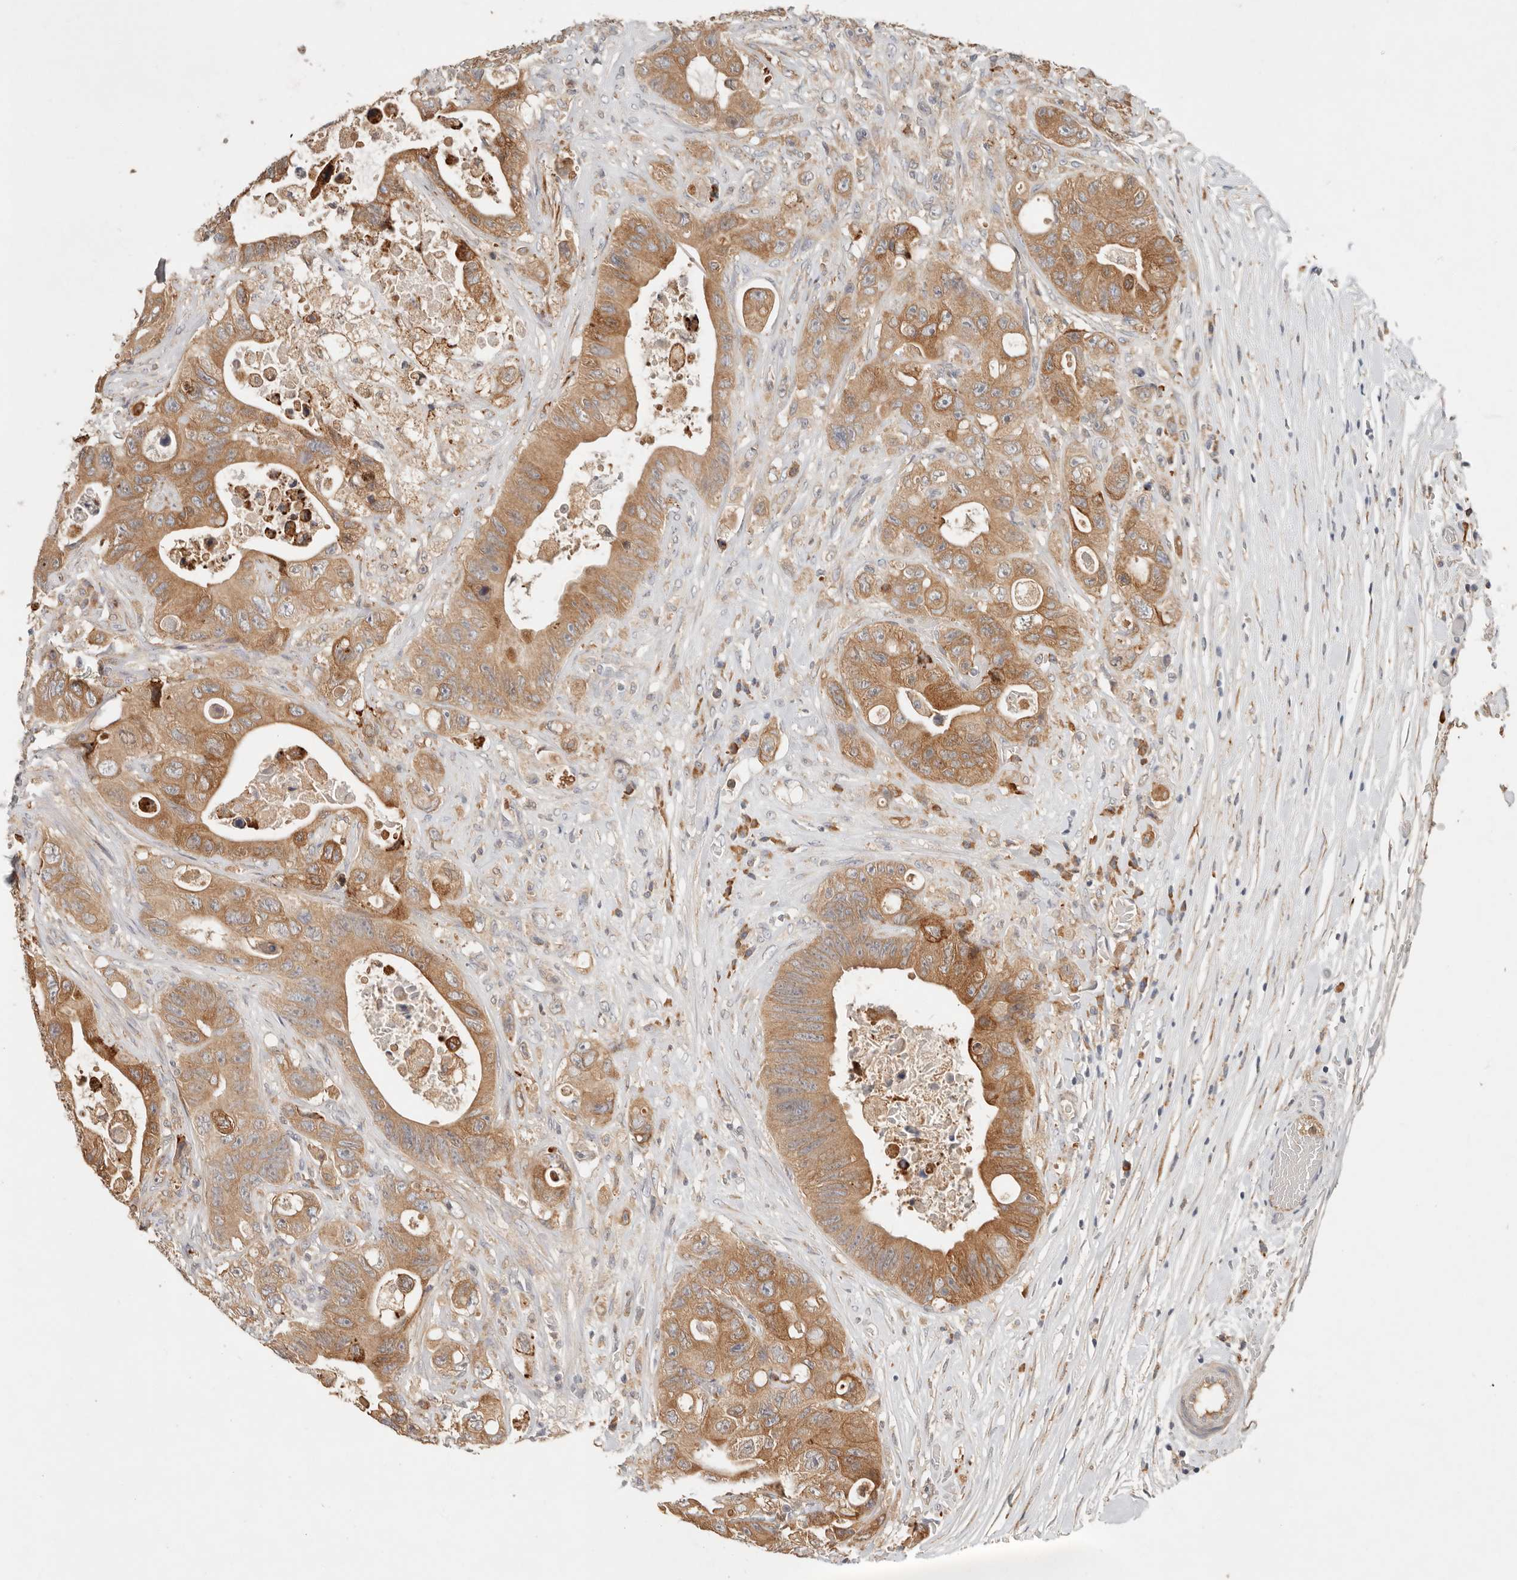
{"staining": {"intensity": "moderate", "quantity": ">75%", "location": "cytoplasmic/membranous"}, "tissue": "colorectal cancer", "cell_type": "Tumor cells", "image_type": "cancer", "snomed": [{"axis": "morphology", "description": "Adenocarcinoma, NOS"}, {"axis": "topography", "description": "Colon"}], "caption": "Protein staining of colorectal cancer (adenocarcinoma) tissue shows moderate cytoplasmic/membranous positivity in approximately >75% of tumor cells.", "gene": "ARHGEF10L", "patient": {"sex": "female", "age": 46}}